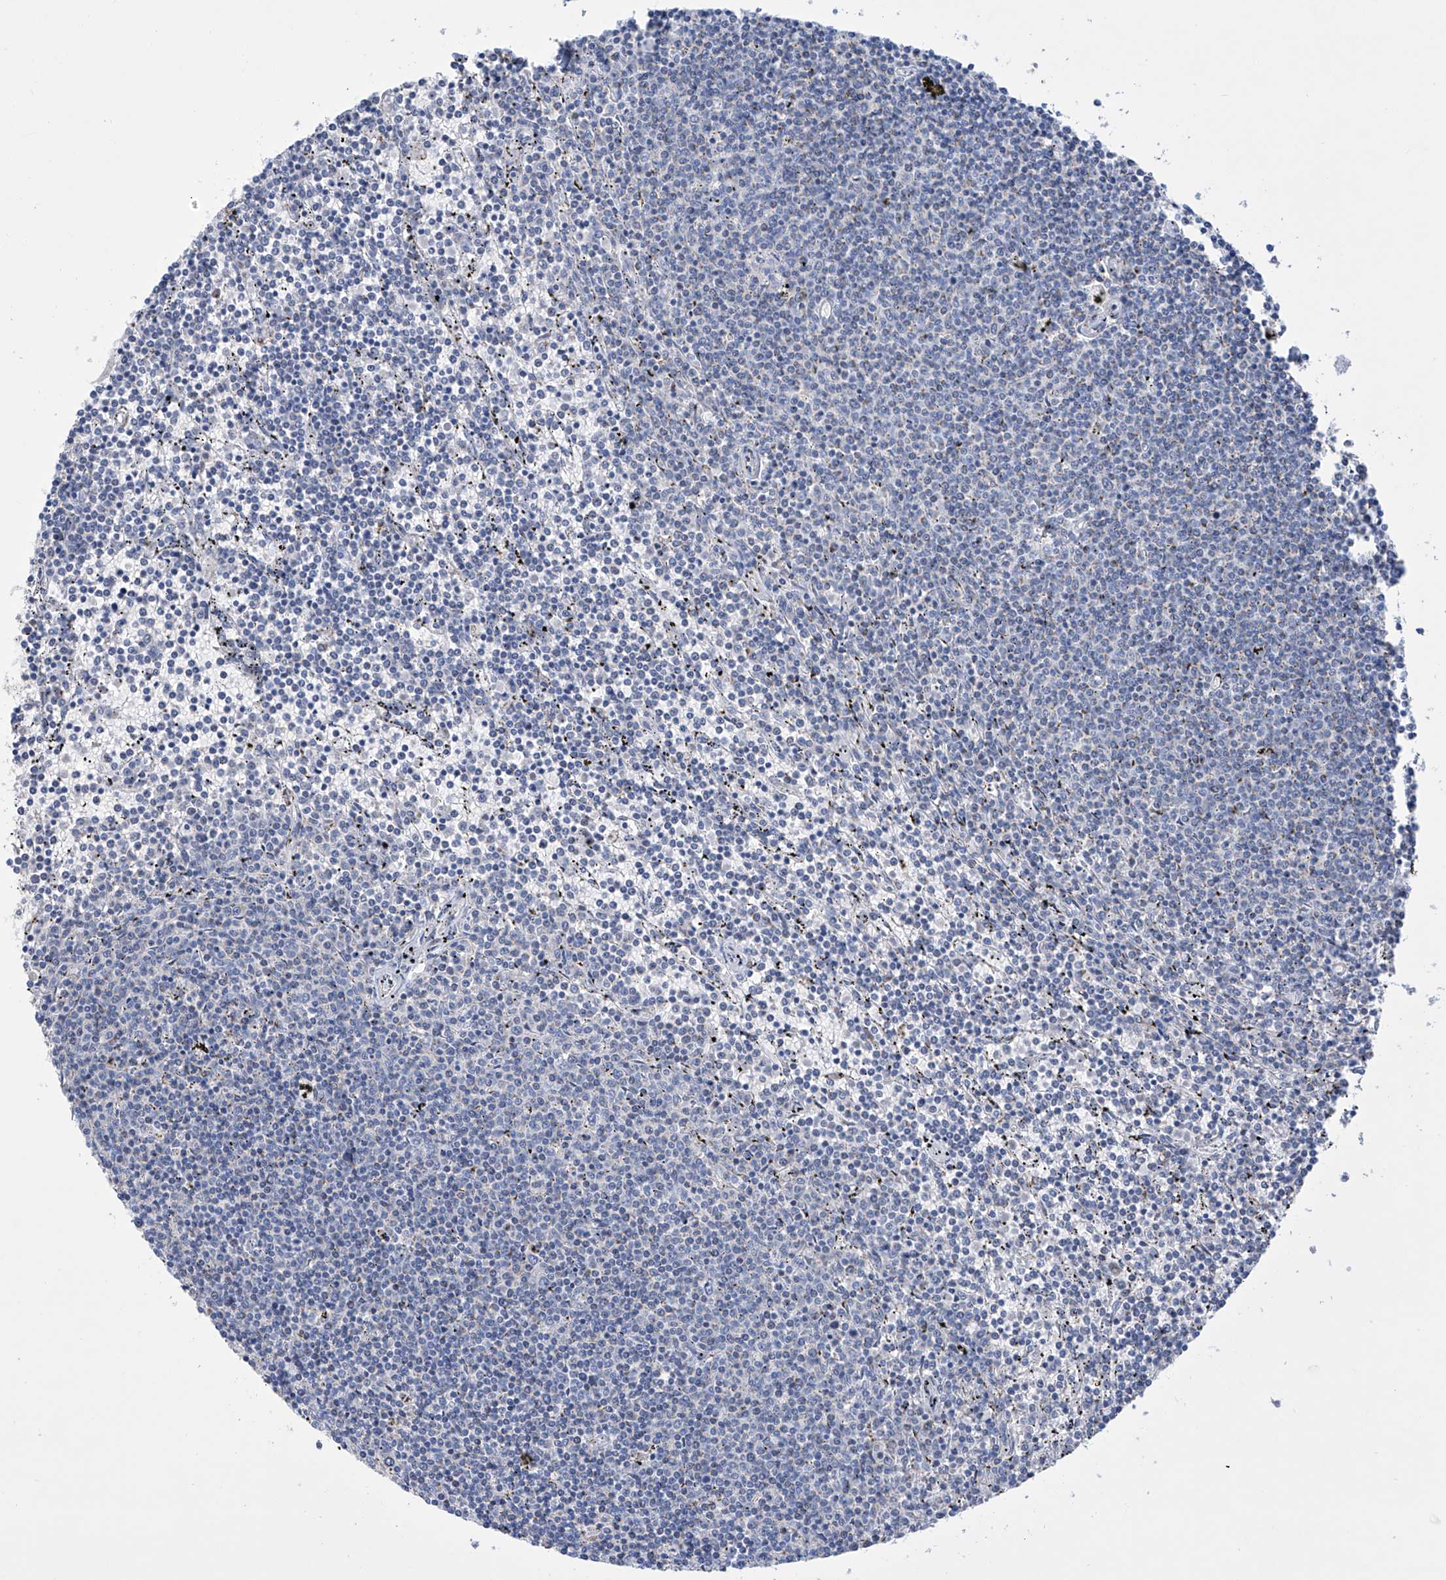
{"staining": {"intensity": "negative", "quantity": "none", "location": "none"}, "tissue": "lymphoma", "cell_type": "Tumor cells", "image_type": "cancer", "snomed": [{"axis": "morphology", "description": "Malignant lymphoma, non-Hodgkin's type, Low grade"}, {"axis": "topography", "description": "Spleen"}], "caption": "The image shows no significant positivity in tumor cells of lymphoma. (DAB (3,3'-diaminobenzidine) IHC visualized using brightfield microscopy, high magnification).", "gene": "ALDH6A1", "patient": {"sex": "female", "age": 50}}